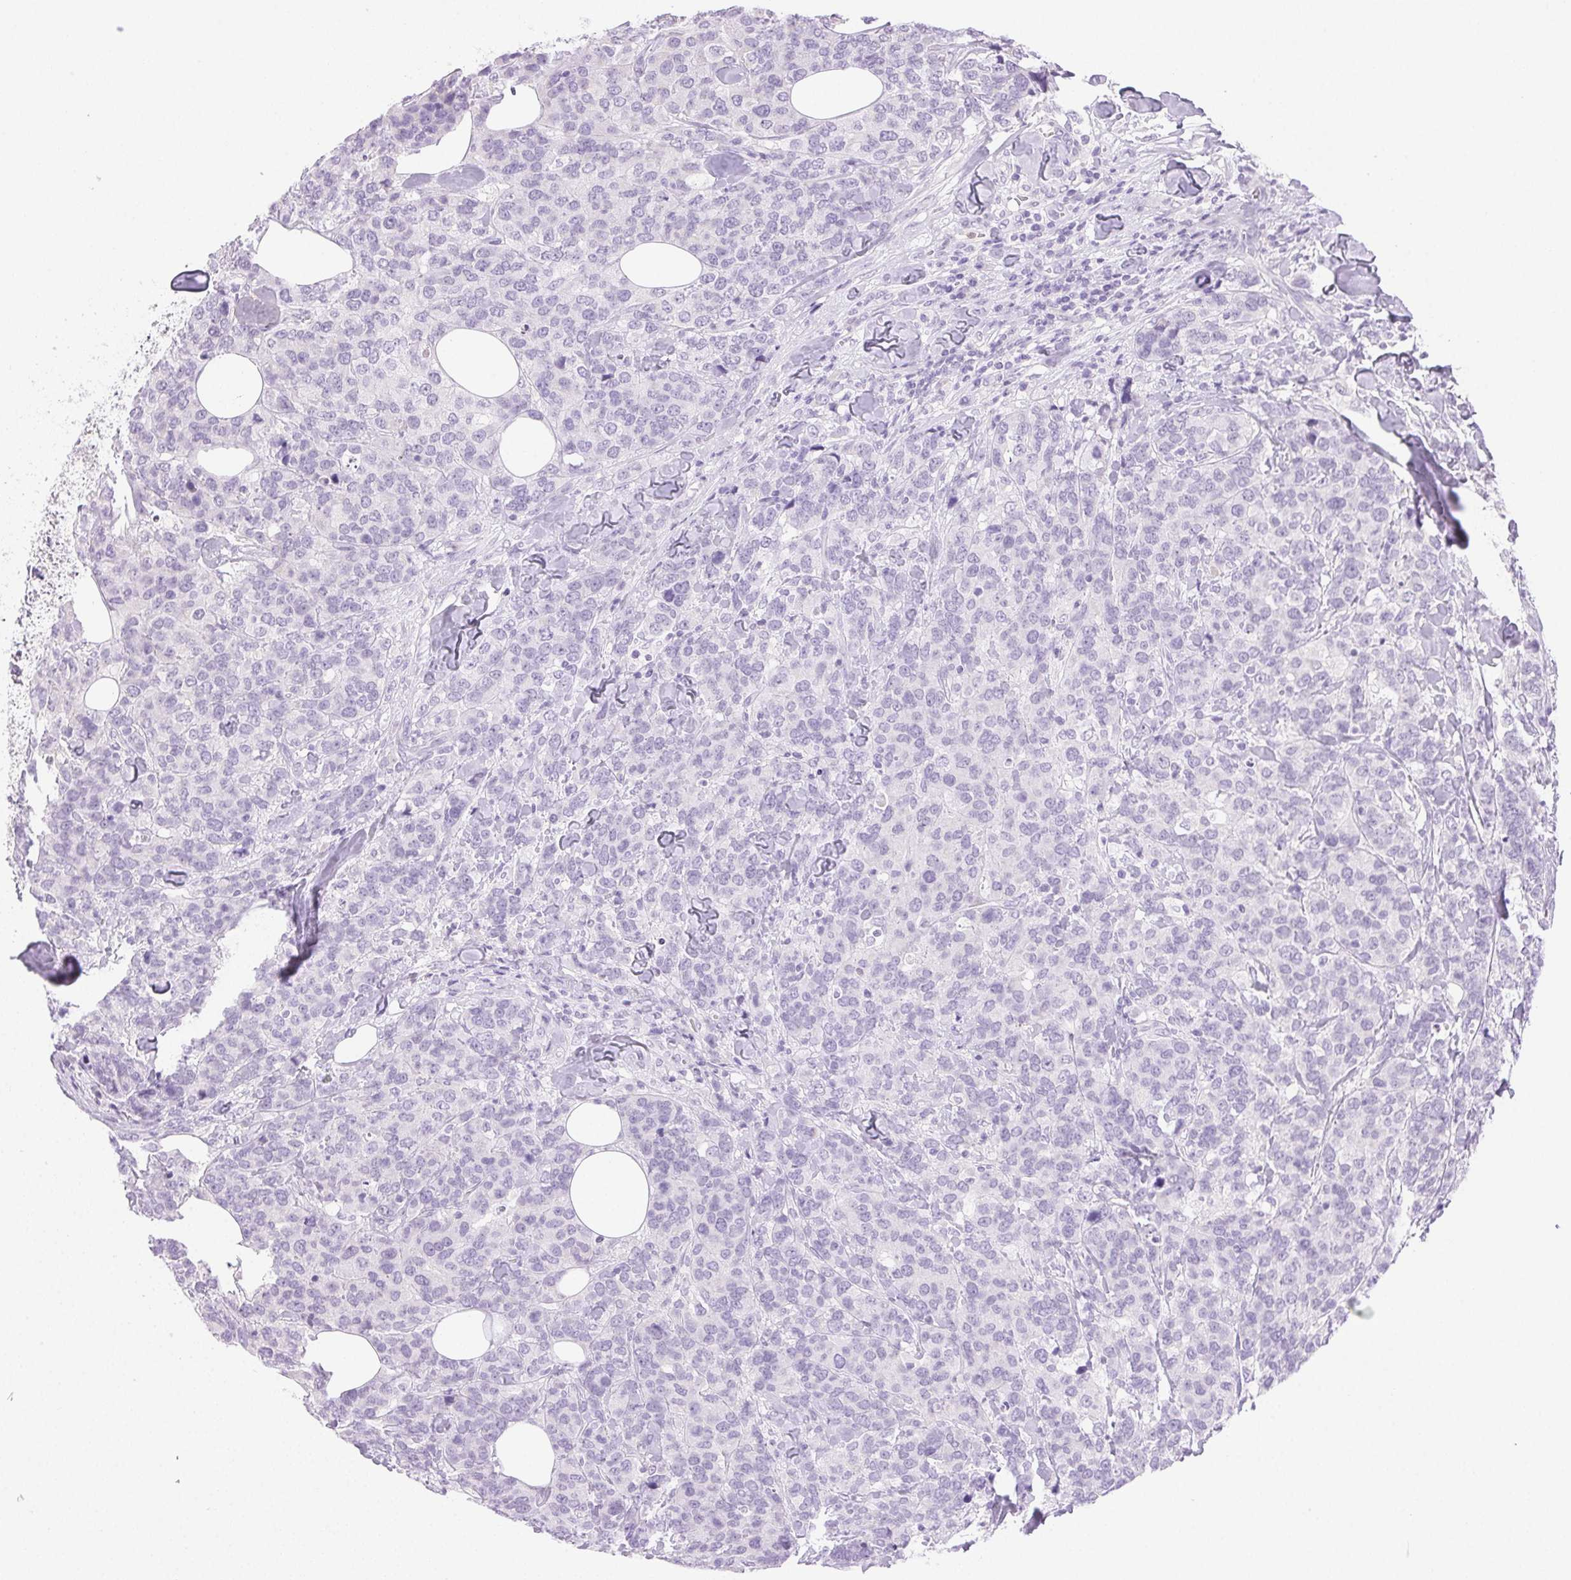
{"staining": {"intensity": "negative", "quantity": "none", "location": "none"}, "tissue": "breast cancer", "cell_type": "Tumor cells", "image_type": "cancer", "snomed": [{"axis": "morphology", "description": "Lobular carcinoma"}, {"axis": "topography", "description": "Breast"}], "caption": "This micrograph is of breast cancer stained with IHC to label a protein in brown with the nuclei are counter-stained blue. There is no staining in tumor cells. (DAB (3,3'-diaminobenzidine) immunohistochemistry with hematoxylin counter stain).", "gene": "EMX2", "patient": {"sex": "female", "age": 59}}